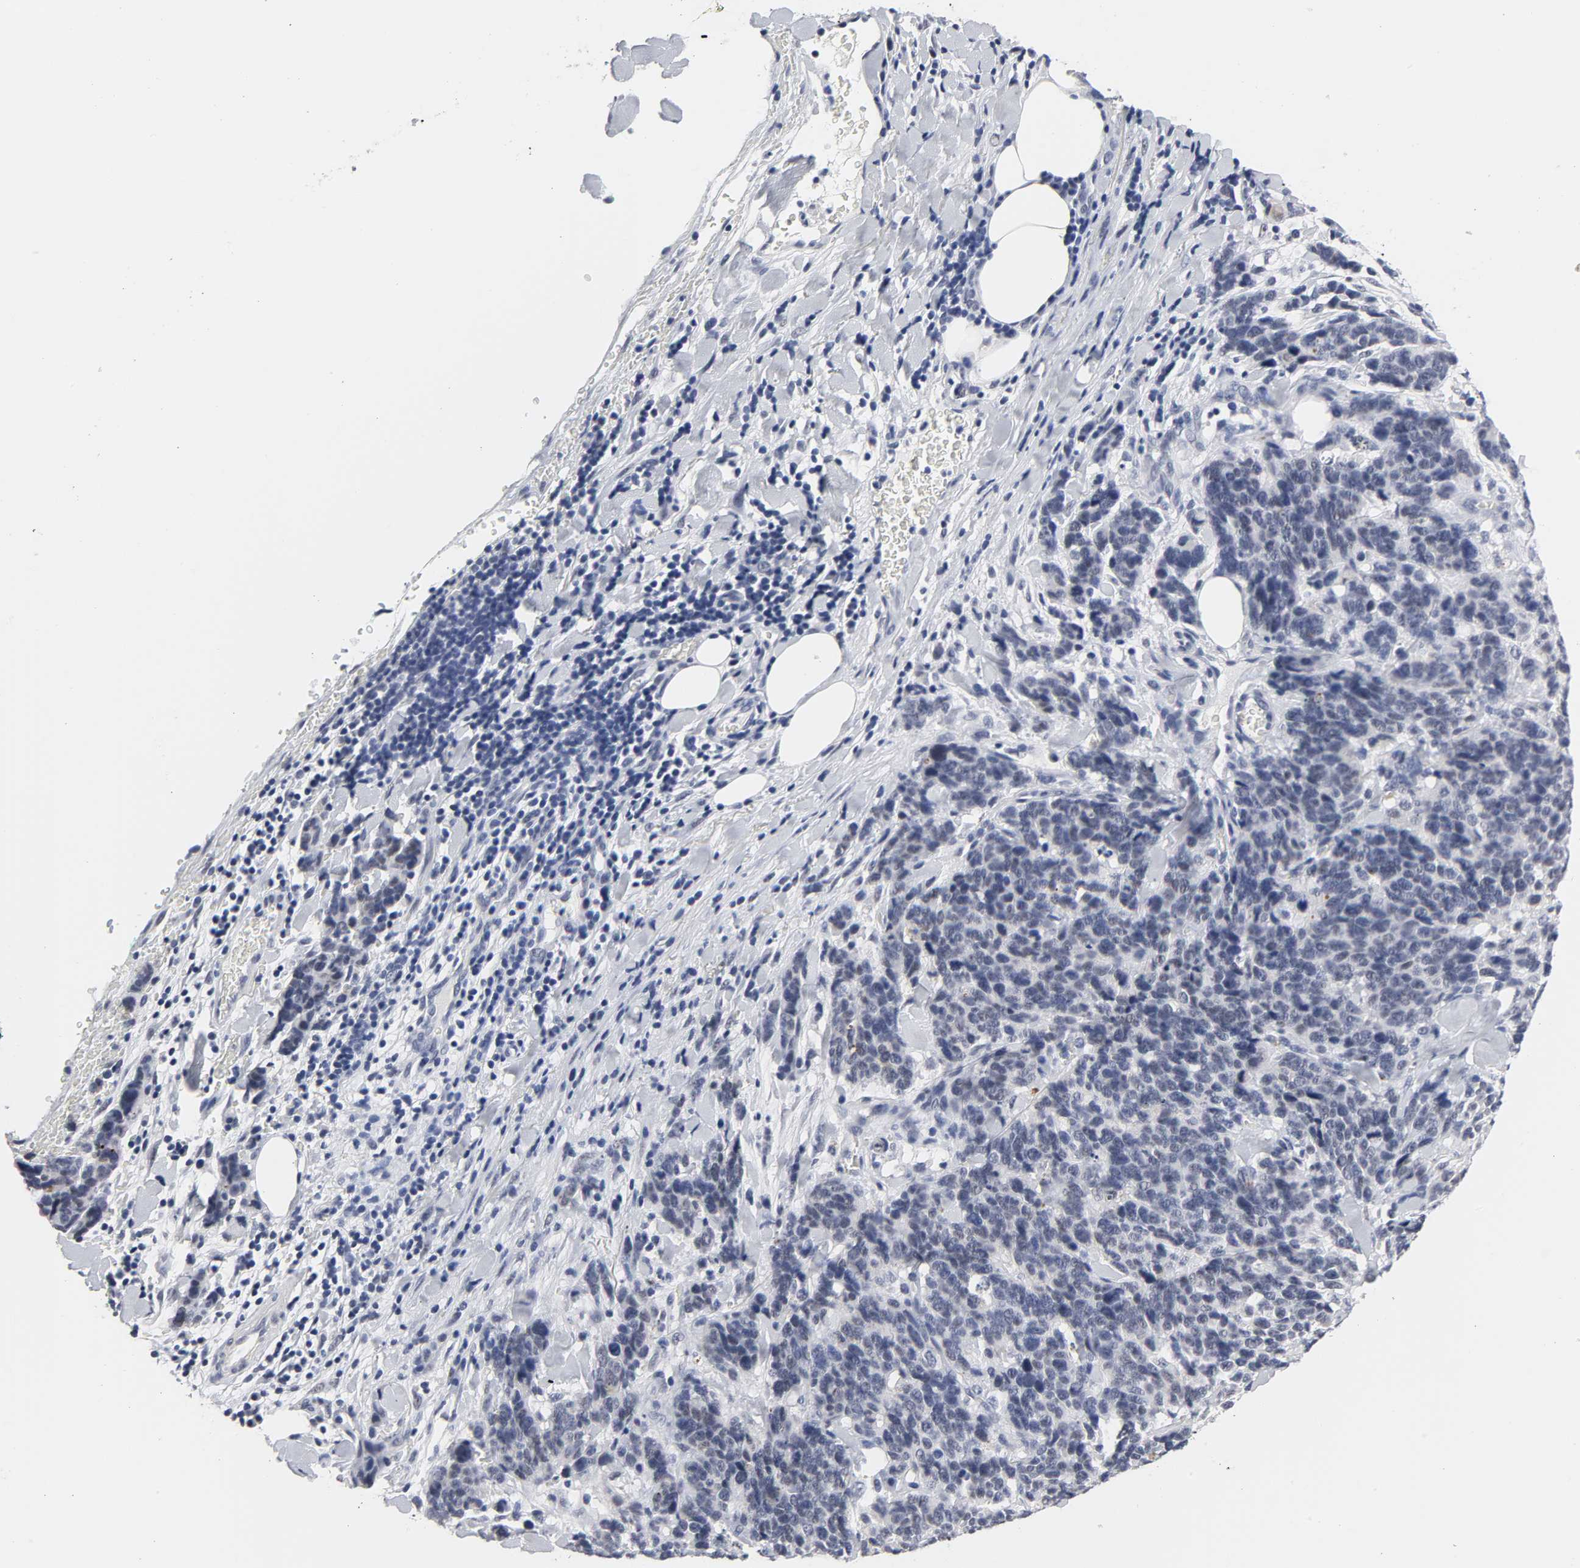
{"staining": {"intensity": "negative", "quantity": "none", "location": "none"}, "tissue": "lung cancer", "cell_type": "Tumor cells", "image_type": "cancer", "snomed": [{"axis": "morphology", "description": "Neoplasm, malignant, NOS"}, {"axis": "topography", "description": "Lung"}], "caption": "Micrograph shows no protein expression in tumor cells of lung cancer tissue.", "gene": "GRHL2", "patient": {"sex": "female", "age": 58}}